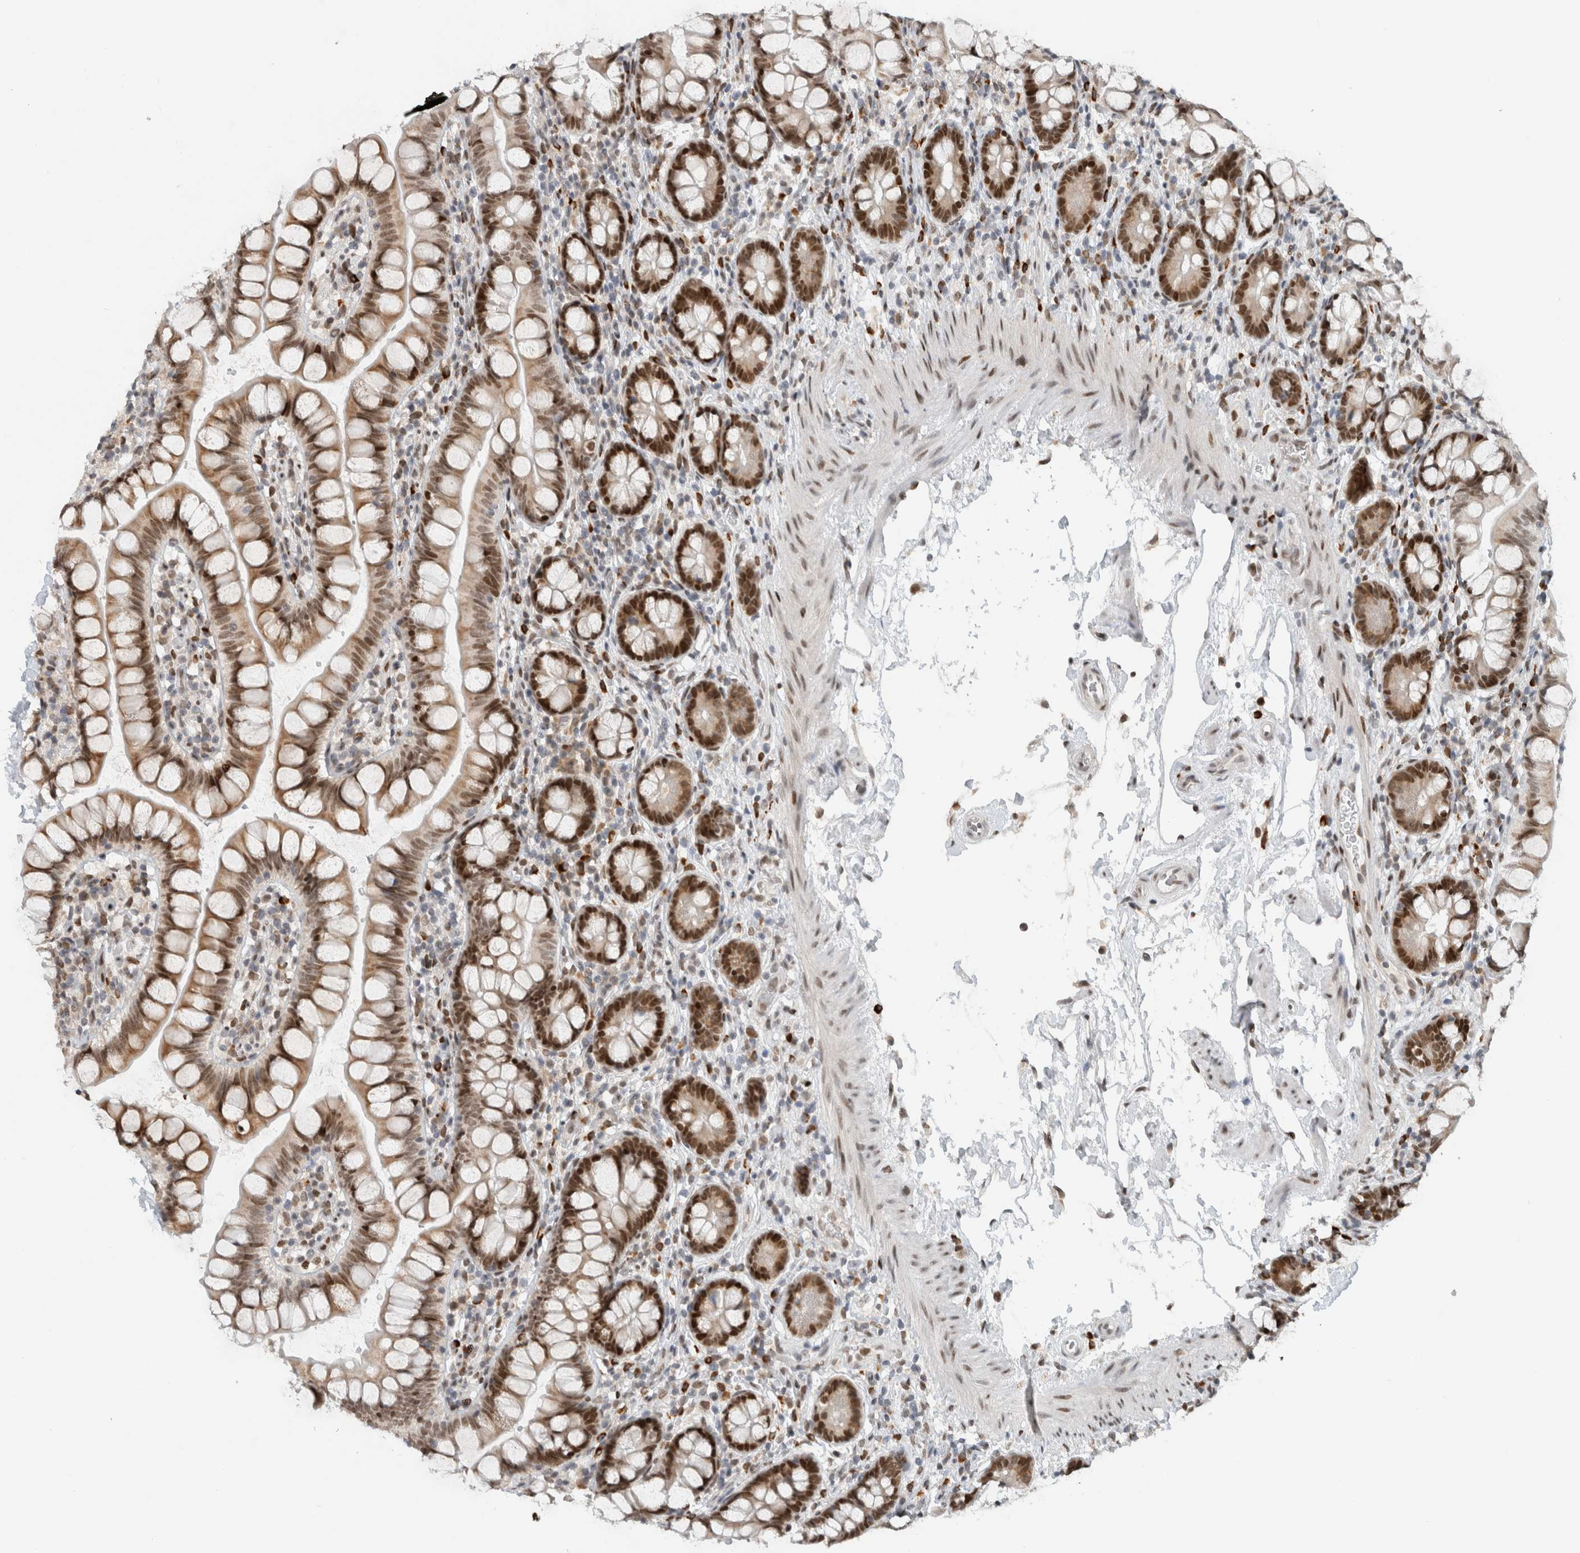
{"staining": {"intensity": "strong", "quantity": "25%-75%", "location": "cytoplasmic/membranous,nuclear"}, "tissue": "small intestine", "cell_type": "Glandular cells", "image_type": "normal", "snomed": [{"axis": "morphology", "description": "Normal tissue, NOS"}, {"axis": "topography", "description": "Small intestine"}], "caption": "Small intestine stained with a brown dye displays strong cytoplasmic/membranous,nuclear positive positivity in about 25%-75% of glandular cells.", "gene": "HNRNPR", "patient": {"sex": "female", "age": 84}}